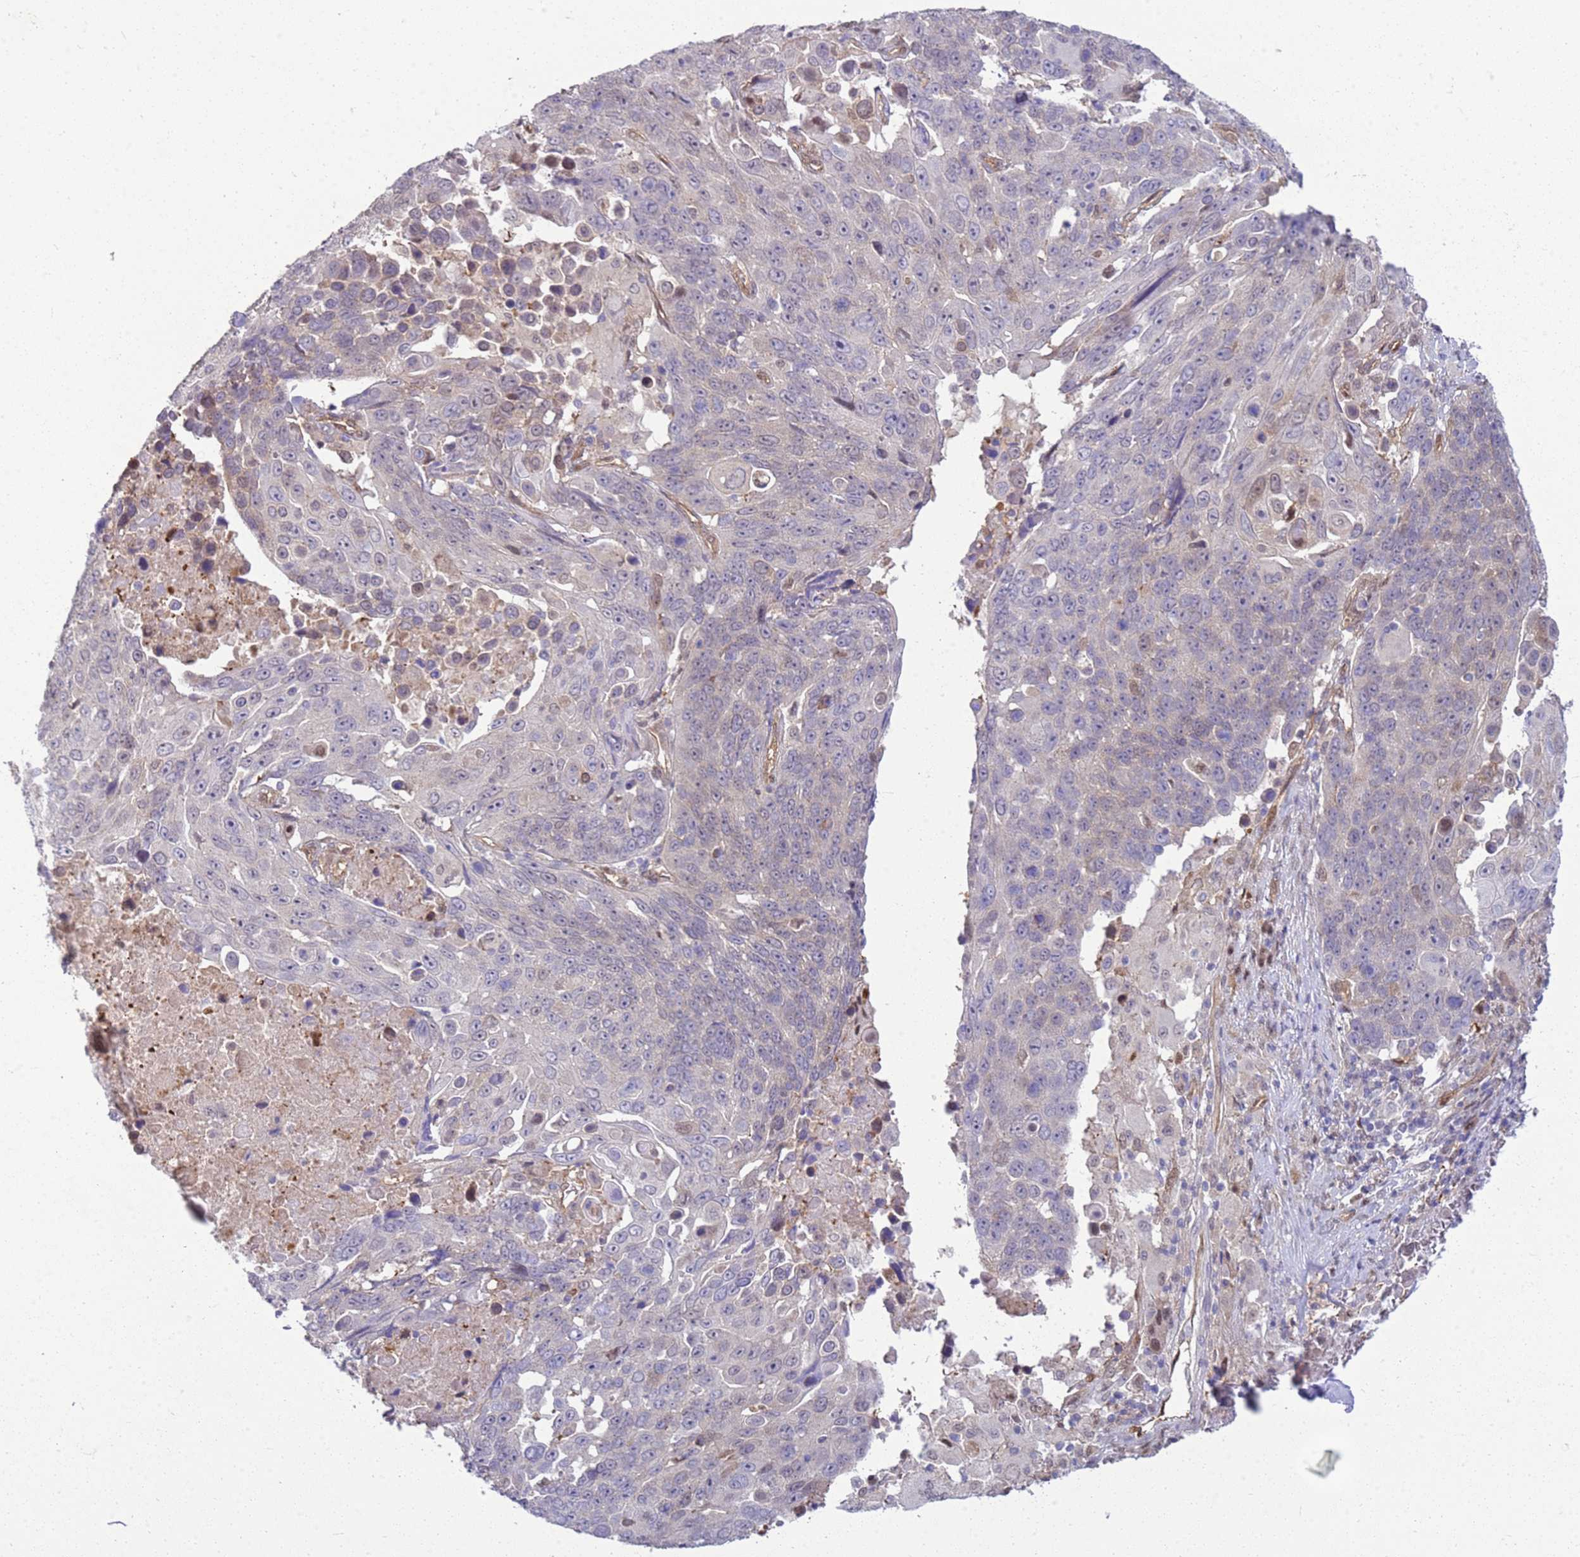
{"staining": {"intensity": "weak", "quantity": "<25%", "location": "cytoplasmic/membranous"}, "tissue": "lung cancer", "cell_type": "Tumor cells", "image_type": "cancer", "snomed": [{"axis": "morphology", "description": "Squamous cell carcinoma, NOS"}, {"axis": "topography", "description": "Lung"}], "caption": "Photomicrograph shows no significant protein staining in tumor cells of squamous cell carcinoma (lung).", "gene": "YWHAE", "patient": {"sex": "male", "age": 66}}